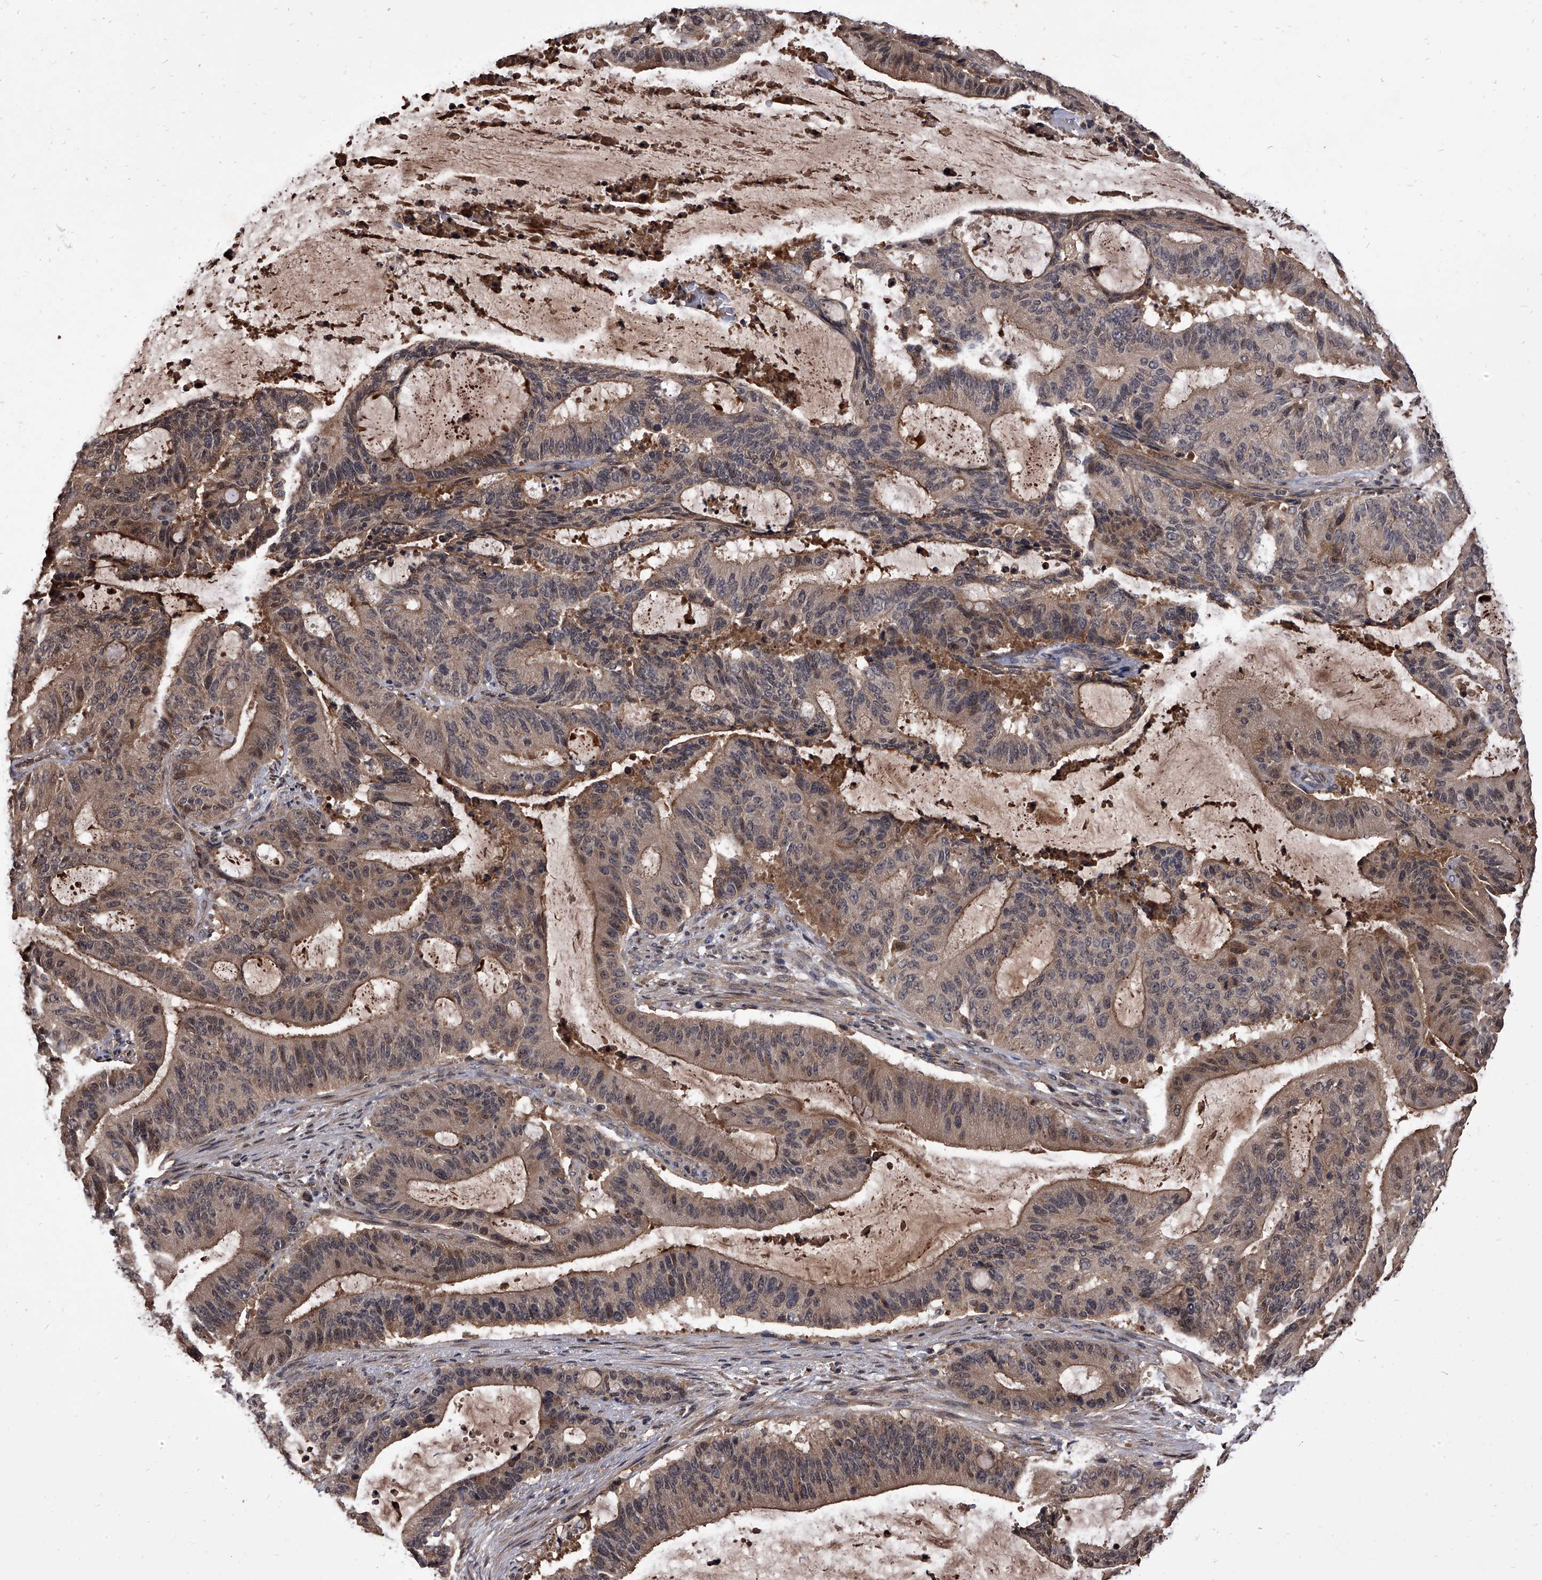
{"staining": {"intensity": "weak", "quantity": ">75%", "location": "cytoplasmic/membranous"}, "tissue": "liver cancer", "cell_type": "Tumor cells", "image_type": "cancer", "snomed": [{"axis": "morphology", "description": "Normal tissue, NOS"}, {"axis": "morphology", "description": "Cholangiocarcinoma"}, {"axis": "topography", "description": "Liver"}, {"axis": "topography", "description": "Peripheral nerve tissue"}], "caption": "Protein analysis of liver cancer (cholangiocarcinoma) tissue exhibits weak cytoplasmic/membranous staining in approximately >75% of tumor cells.", "gene": "SLC18B1", "patient": {"sex": "female", "age": 73}}